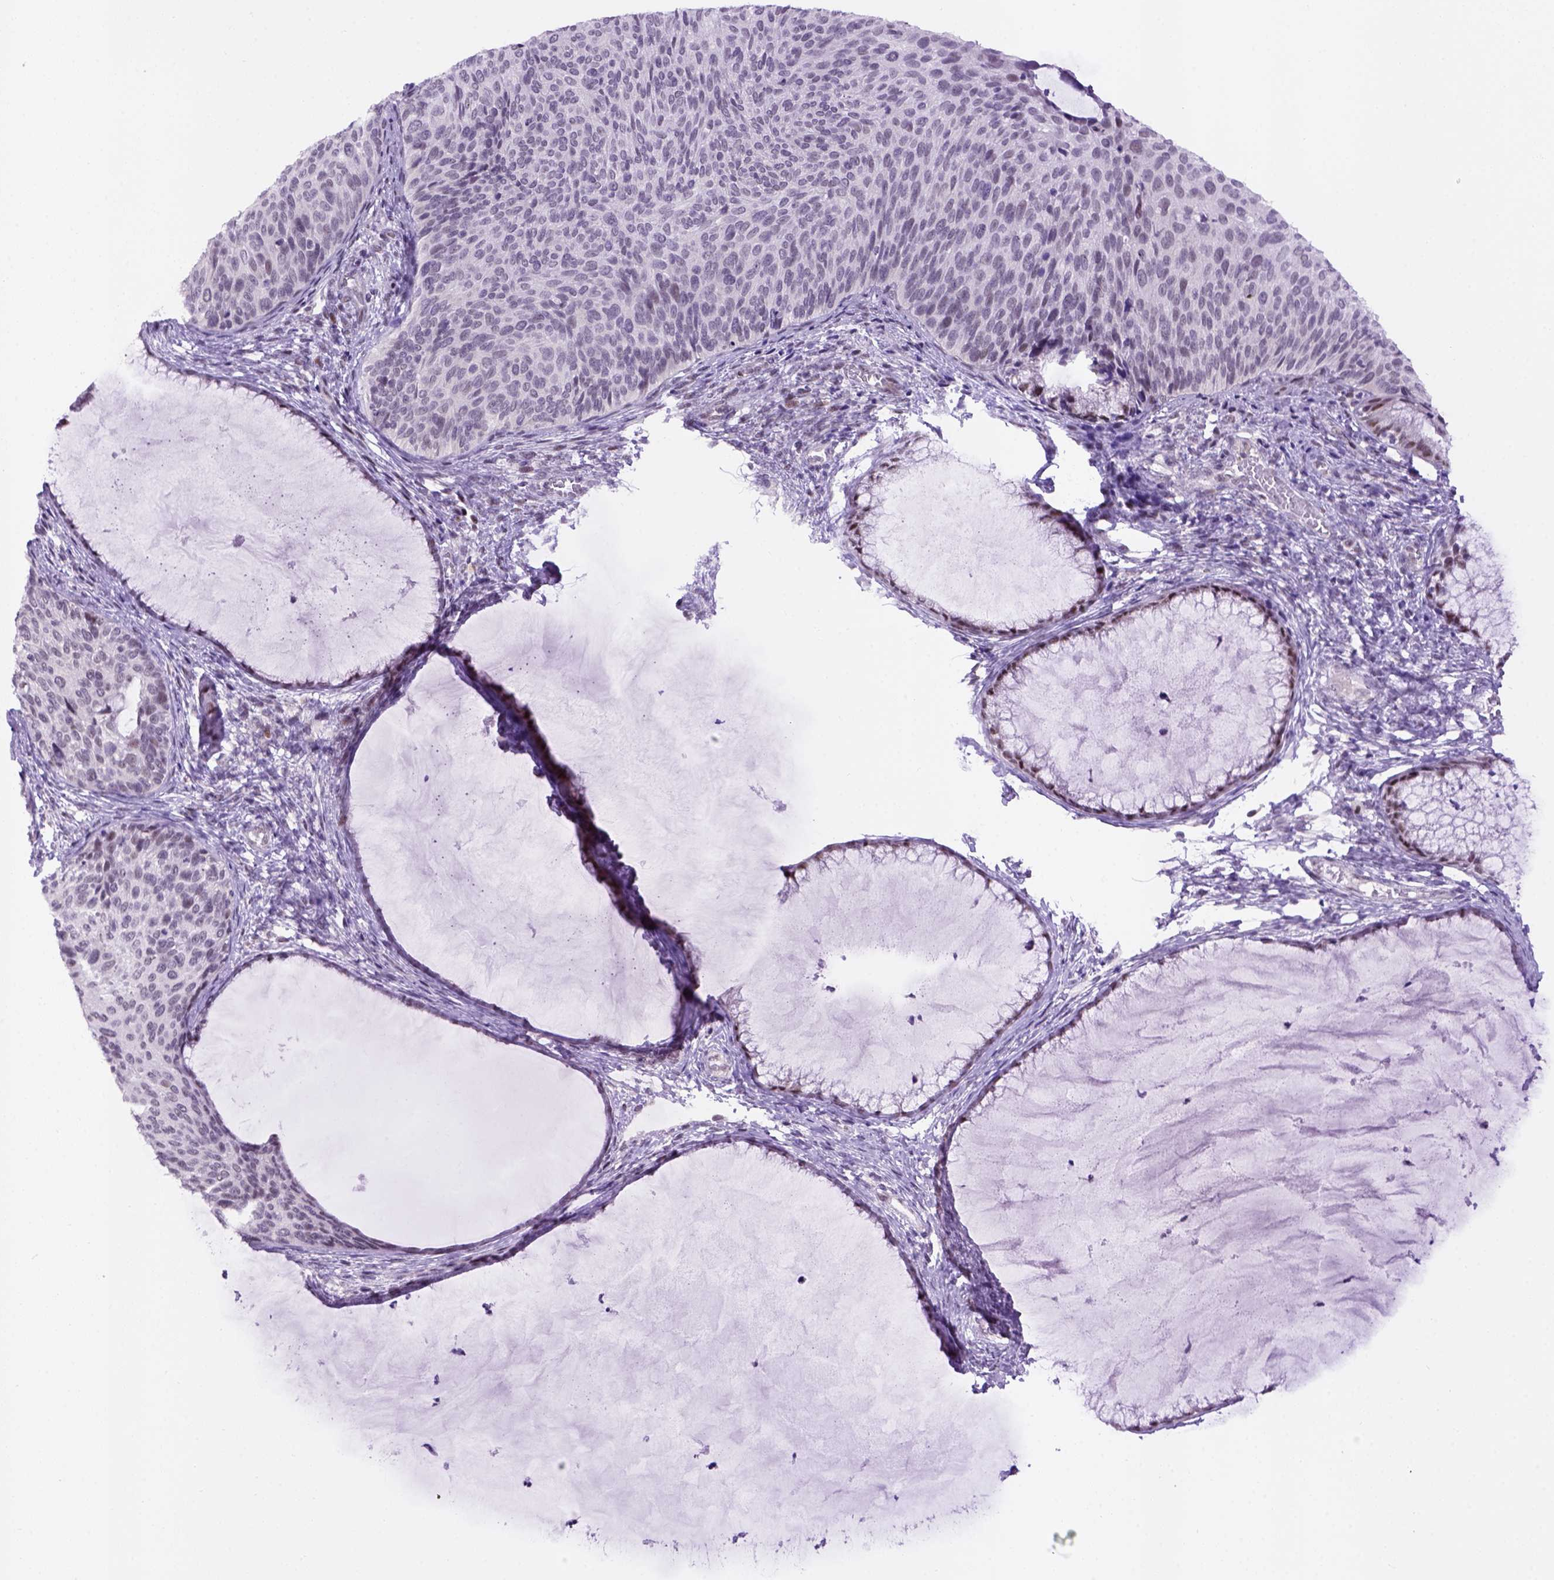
{"staining": {"intensity": "moderate", "quantity": "<25%", "location": "cytoplasmic/membranous"}, "tissue": "cervical cancer", "cell_type": "Tumor cells", "image_type": "cancer", "snomed": [{"axis": "morphology", "description": "Squamous cell carcinoma, NOS"}, {"axis": "topography", "description": "Cervix"}], "caption": "Immunohistochemistry (IHC) micrograph of cervical cancer (squamous cell carcinoma) stained for a protein (brown), which displays low levels of moderate cytoplasmic/membranous positivity in approximately <25% of tumor cells.", "gene": "TBPL1", "patient": {"sex": "female", "age": 36}}